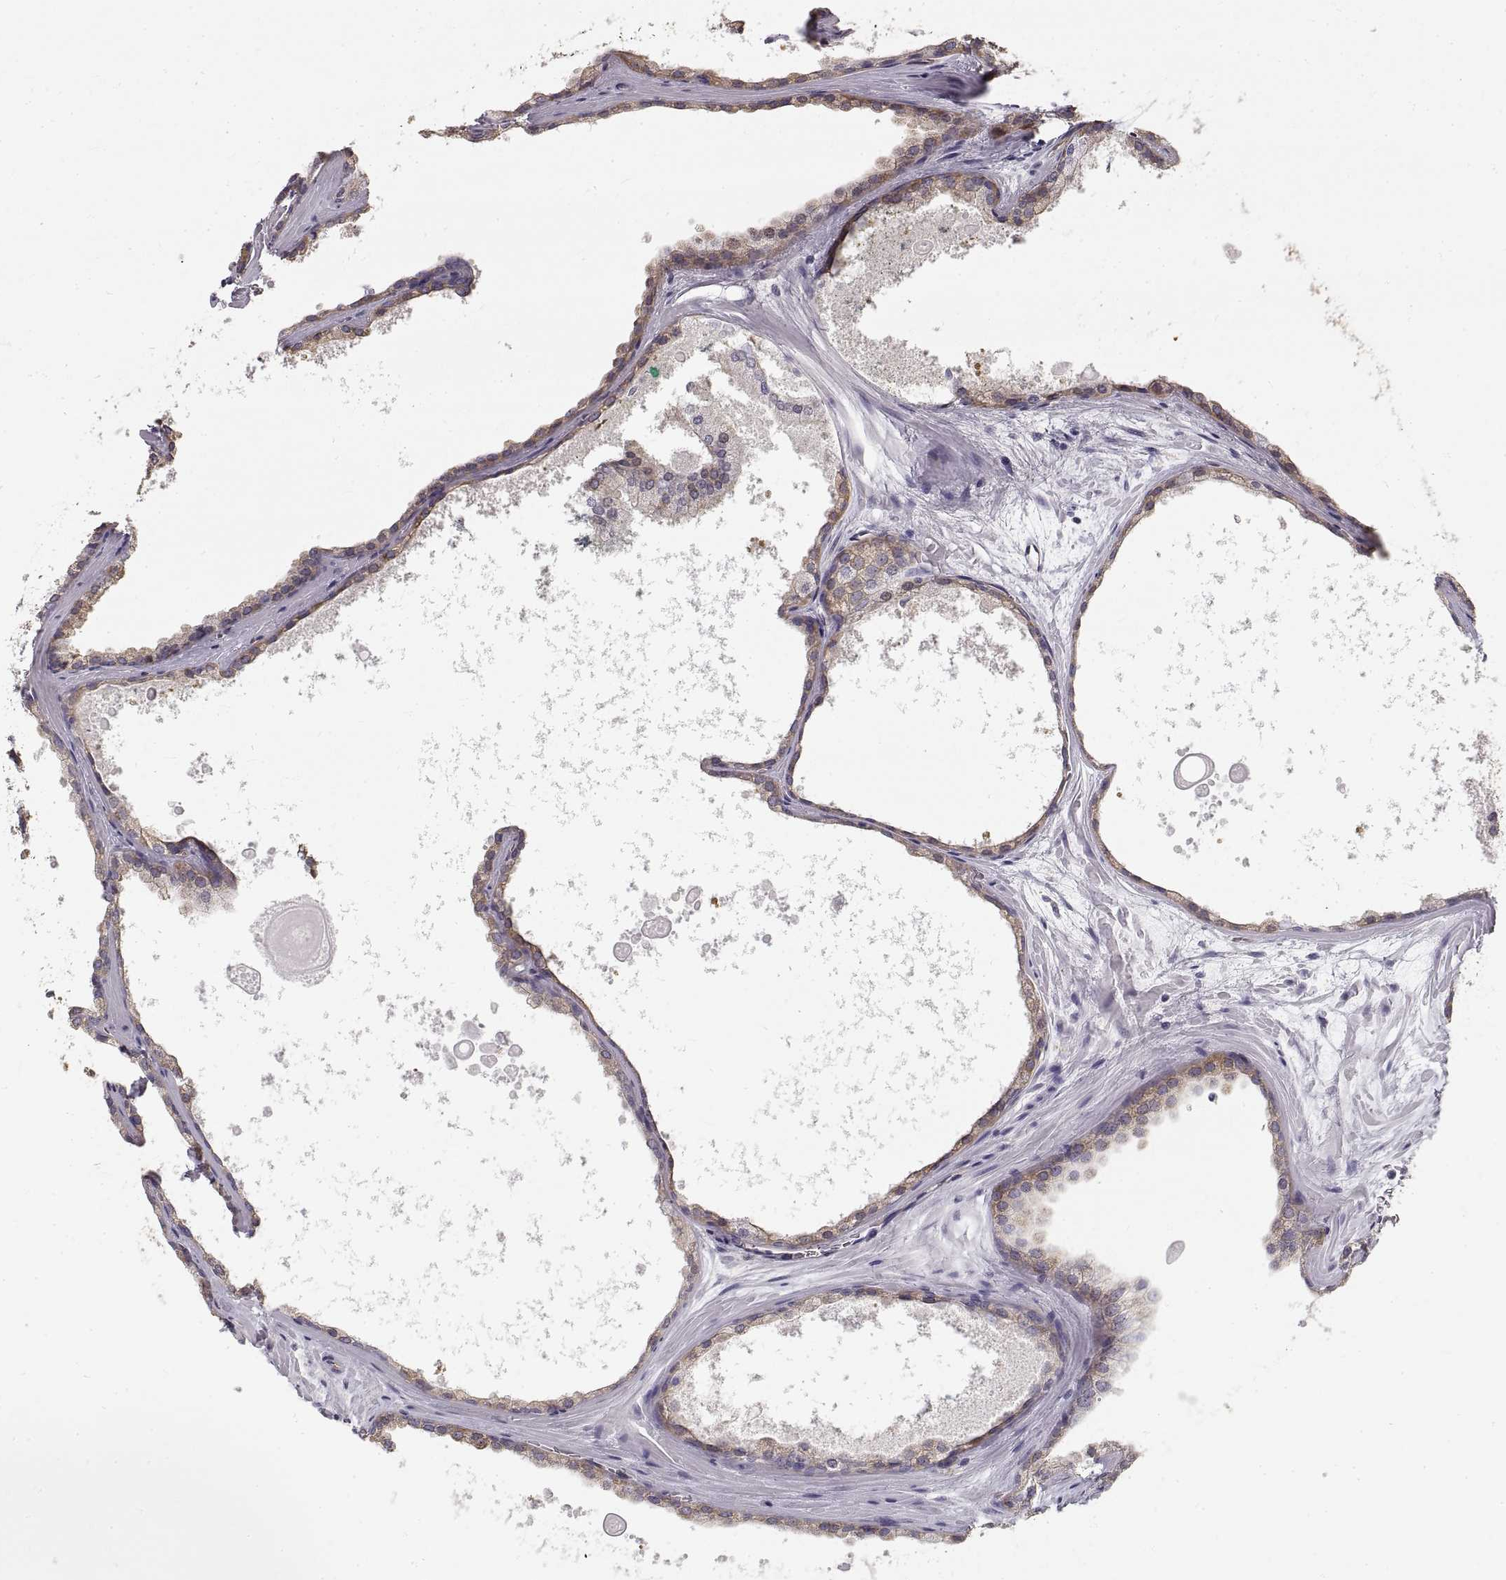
{"staining": {"intensity": "moderate", "quantity": "<25%", "location": "cytoplasmic/membranous"}, "tissue": "prostate cancer", "cell_type": "Tumor cells", "image_type": "cancer", "snomed": [{"axis": "morphology", "description": "Adenocarcinoma, Low grade"}, {"axis": "topography", "description": "Prostate"}], "caption": "Tumor cells show moderate cytoplasmic/membranous staining in approximately <25% of cells in prostate cancer (adenocarcinoma (low-grade)). (brown staining indicates protein expression, while blue staining denotes nuclei).", "gene": "HSP90AB1", "patient": {"sex": "male", "age": 56}}